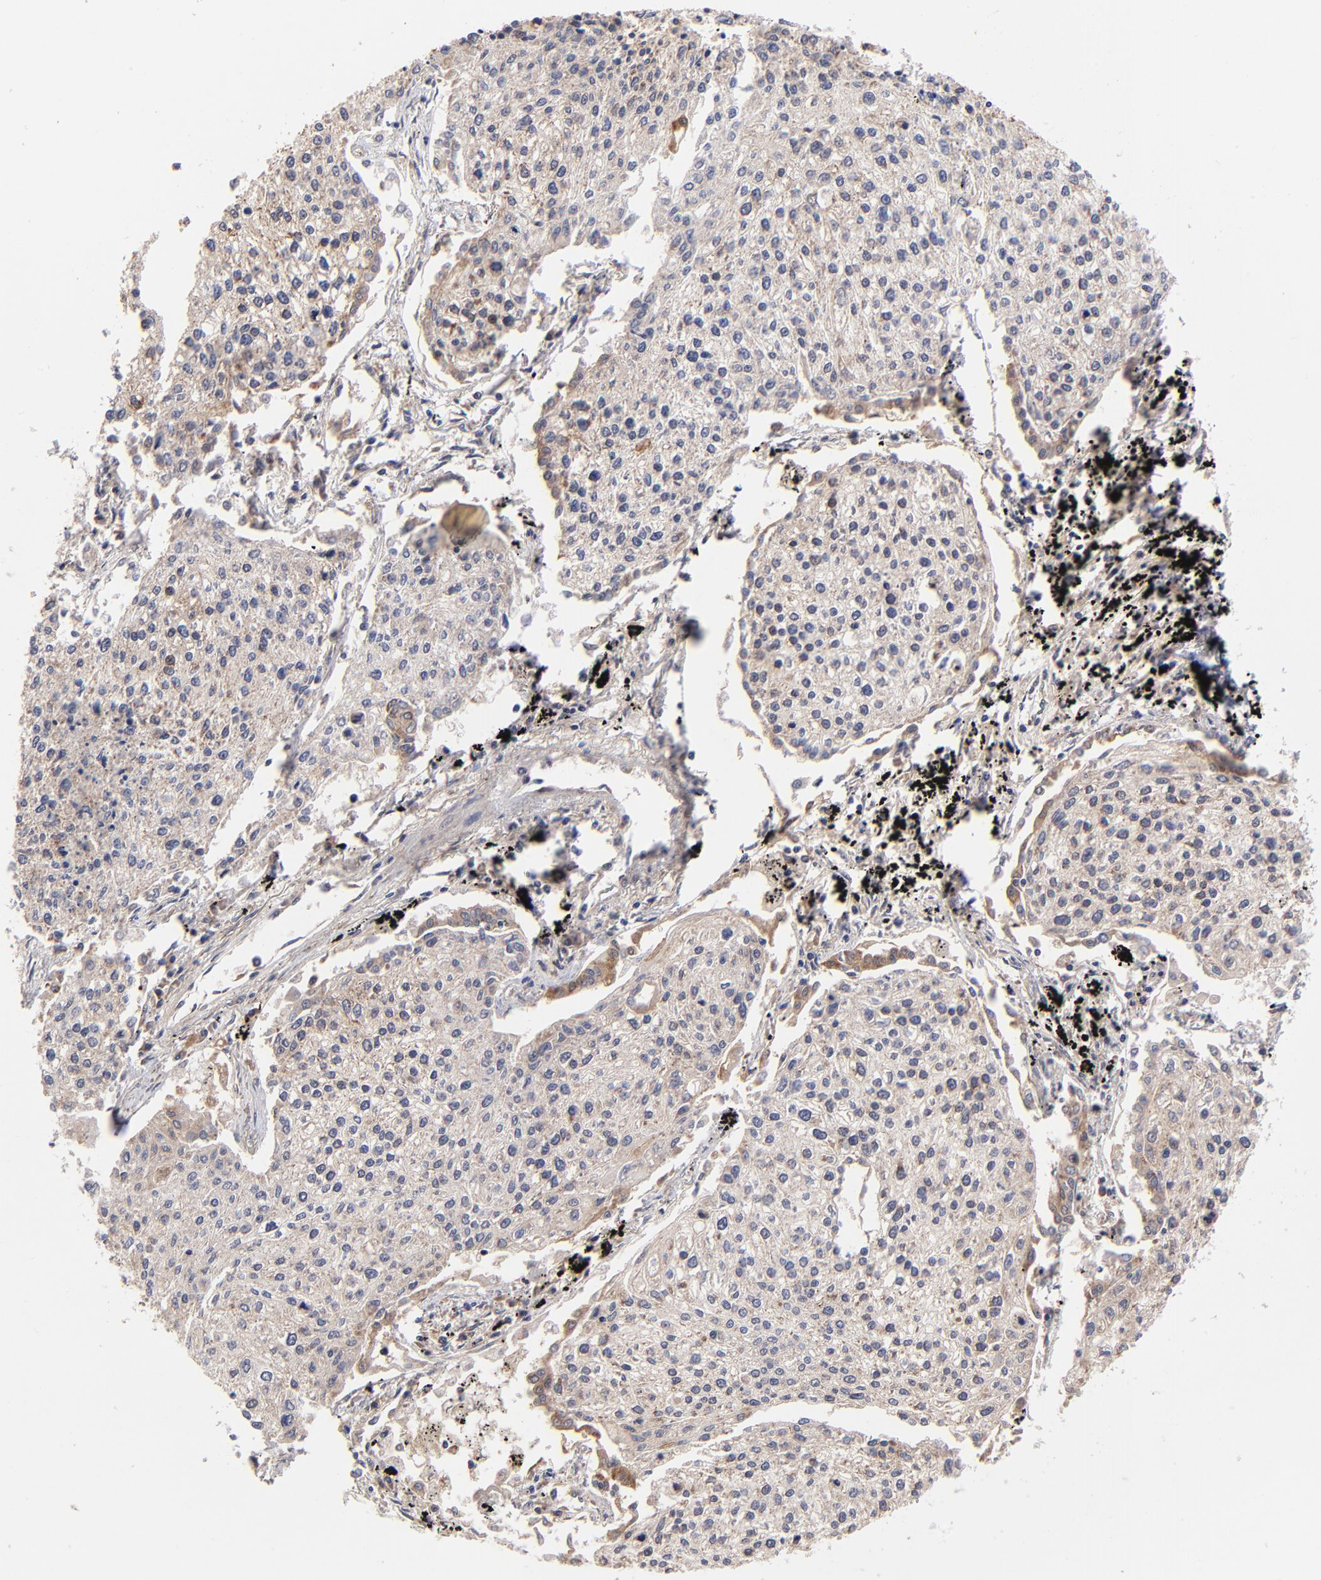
{"staining": {"intensity": "weak", "quantity": "25%-75%", "location": "cytoplasmic/membranous"}, "tissue": "lung cancer", "cell_type": "Tumor cells", "image_type": "cancer", "snomed": [{"axis": "morphology", "description": "Squamous cell carcinoma, NOS"}, {"axis": "topography", "description": "Lung"}], "caption": "Tumor cells display low levels of weak cytoplasmic/membranous staining in about 25%-75% of cells in human lung cancer (squamous cell carcinoma). (DAB (3,3'-diaminobenzidine) IHC with brightfield microscopy, high magnification).", "gene": "FBXL12", "patient": {"sex": "male", "age": 75}}